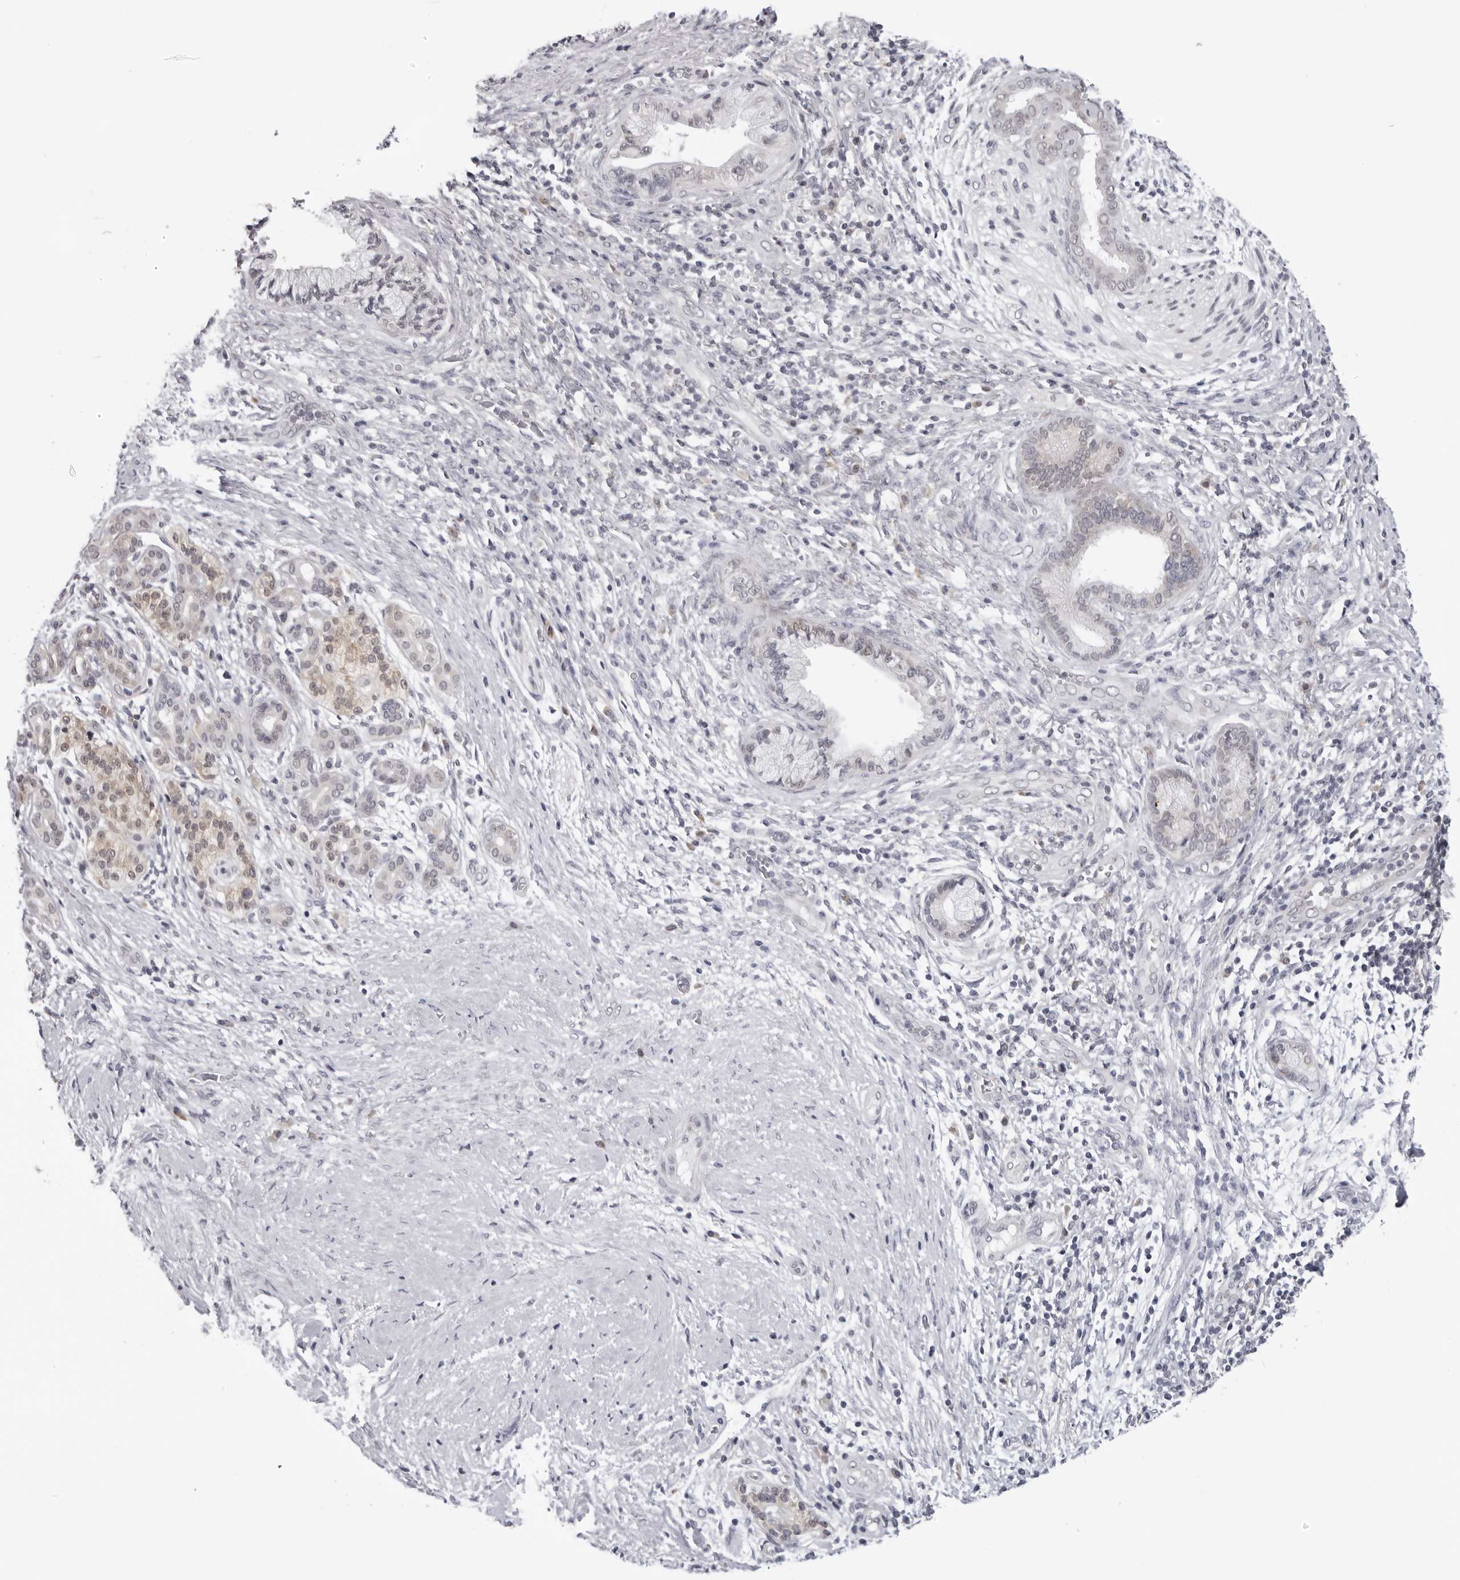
{"staining": {"intensity": "weak", "quantity": "<25%", "location": "cytoplasmic/membranous,nuclear"}, "tissue": "pancreatic cancer", "cell_type": "Tumor cells", "image_type": "cancer", "snomed": [{"axis": "morphology", "description": "Adenocarcinoma, NOS"}, {"axis": "topography", "description": "Pancreas"}], "caption": "Immunohistochemical staining of pancreatic cancer reveals no significant expression in tumor cells.", "gene": "PRUNE1", "patient": {"sex": "male", "age": 59}}